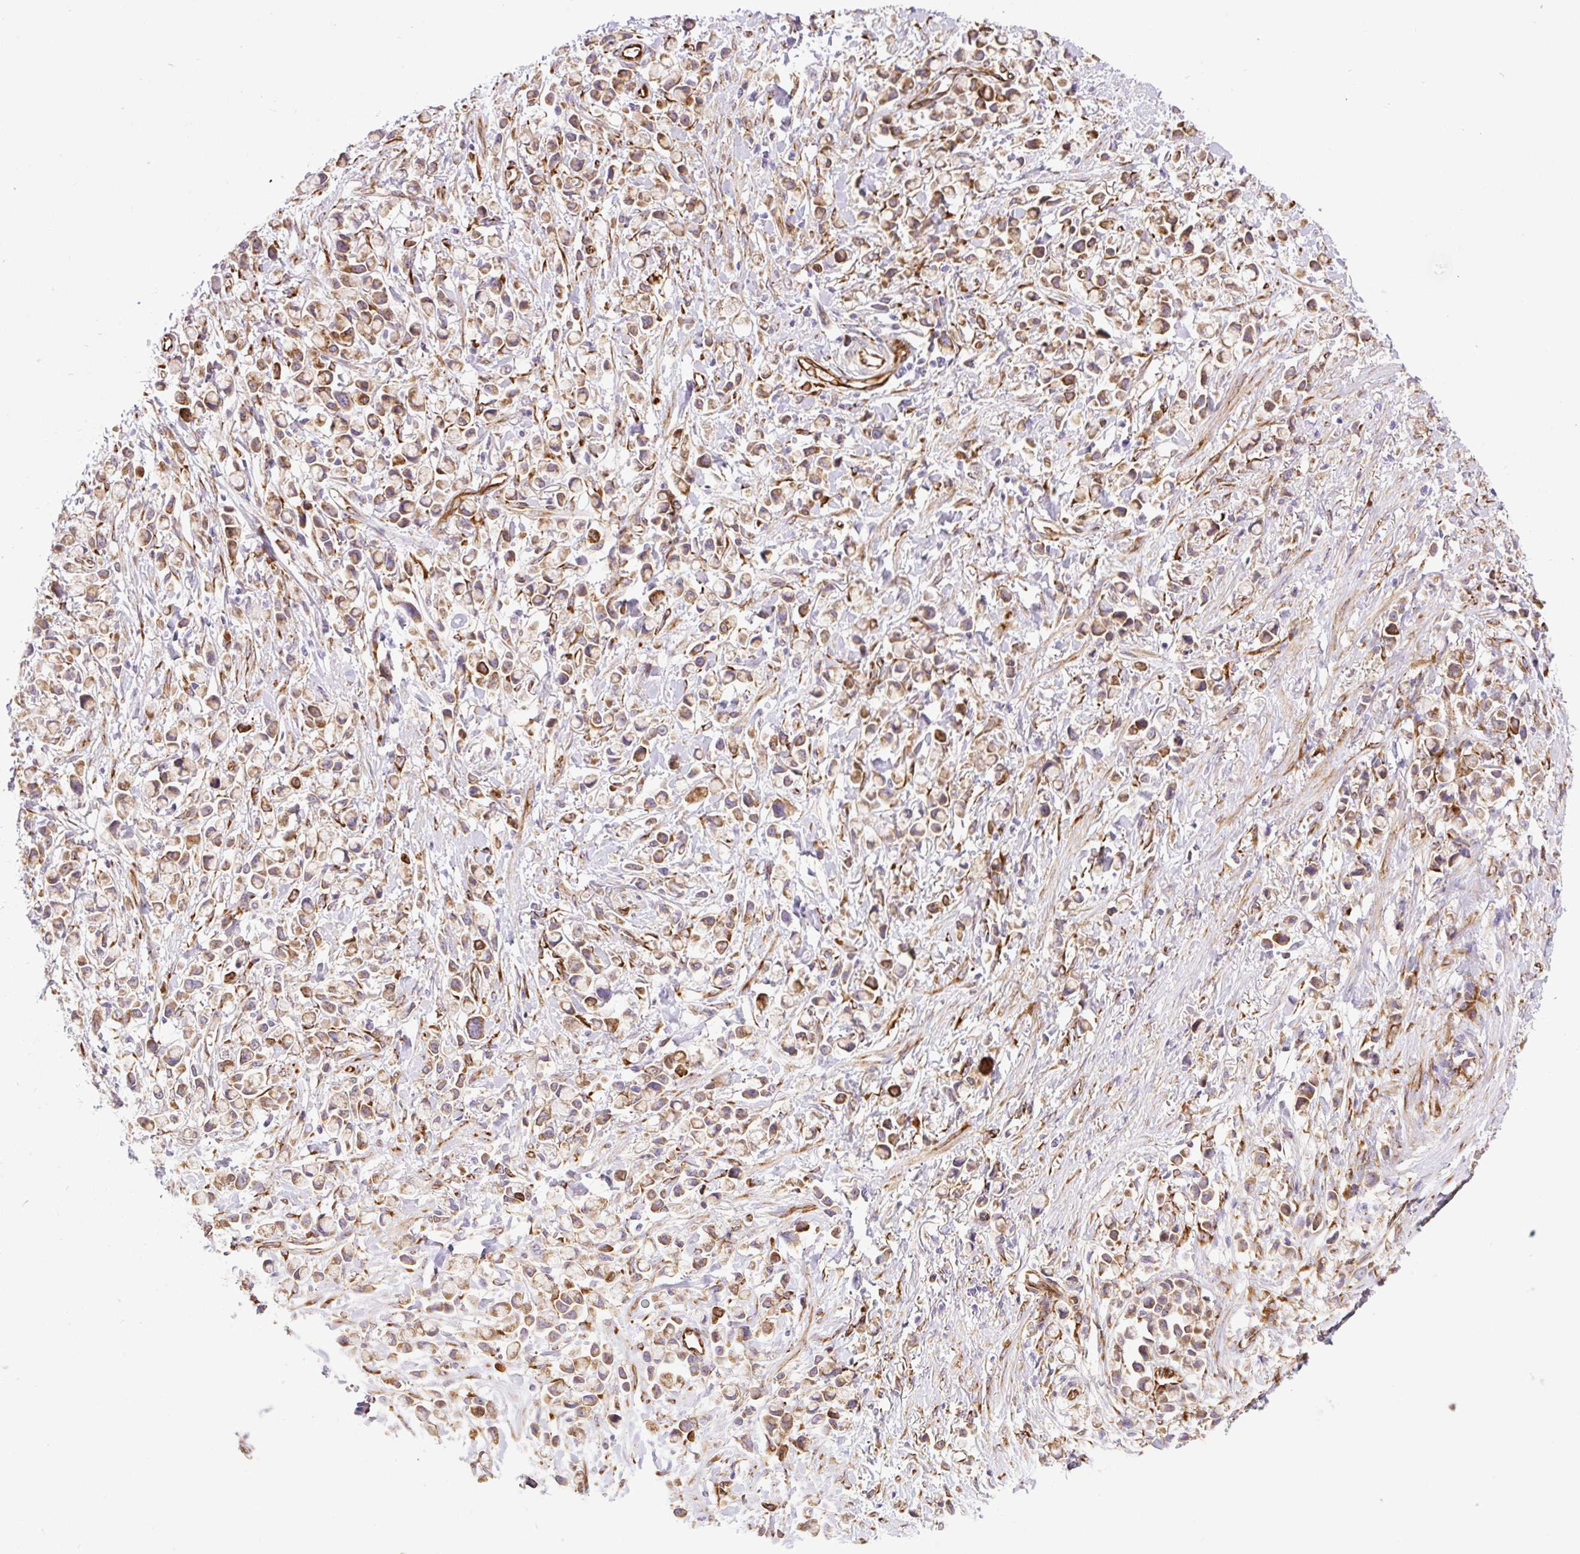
{"staining": {"intensity": "moderate", "quantity": ">75%", "location": "cytoplasmic/membranous"}, "tissue": "stomach cancer", "cell_type": "Tumor cells", "image_type": "cancer", "snomed": [{"axis": "morphology", "description": "Adenocarcinoma, NOS"}, {"axis": "topography", "description": "Stomach"}], "caption": "Stomach adenocarcinoma stained for a protein (brown) displays moderate cytoplasmic/membranous positive positivity in about >75% of tumor cells.", "gene": "RAB30", "patient": {"sex": "female", "age": 81}}